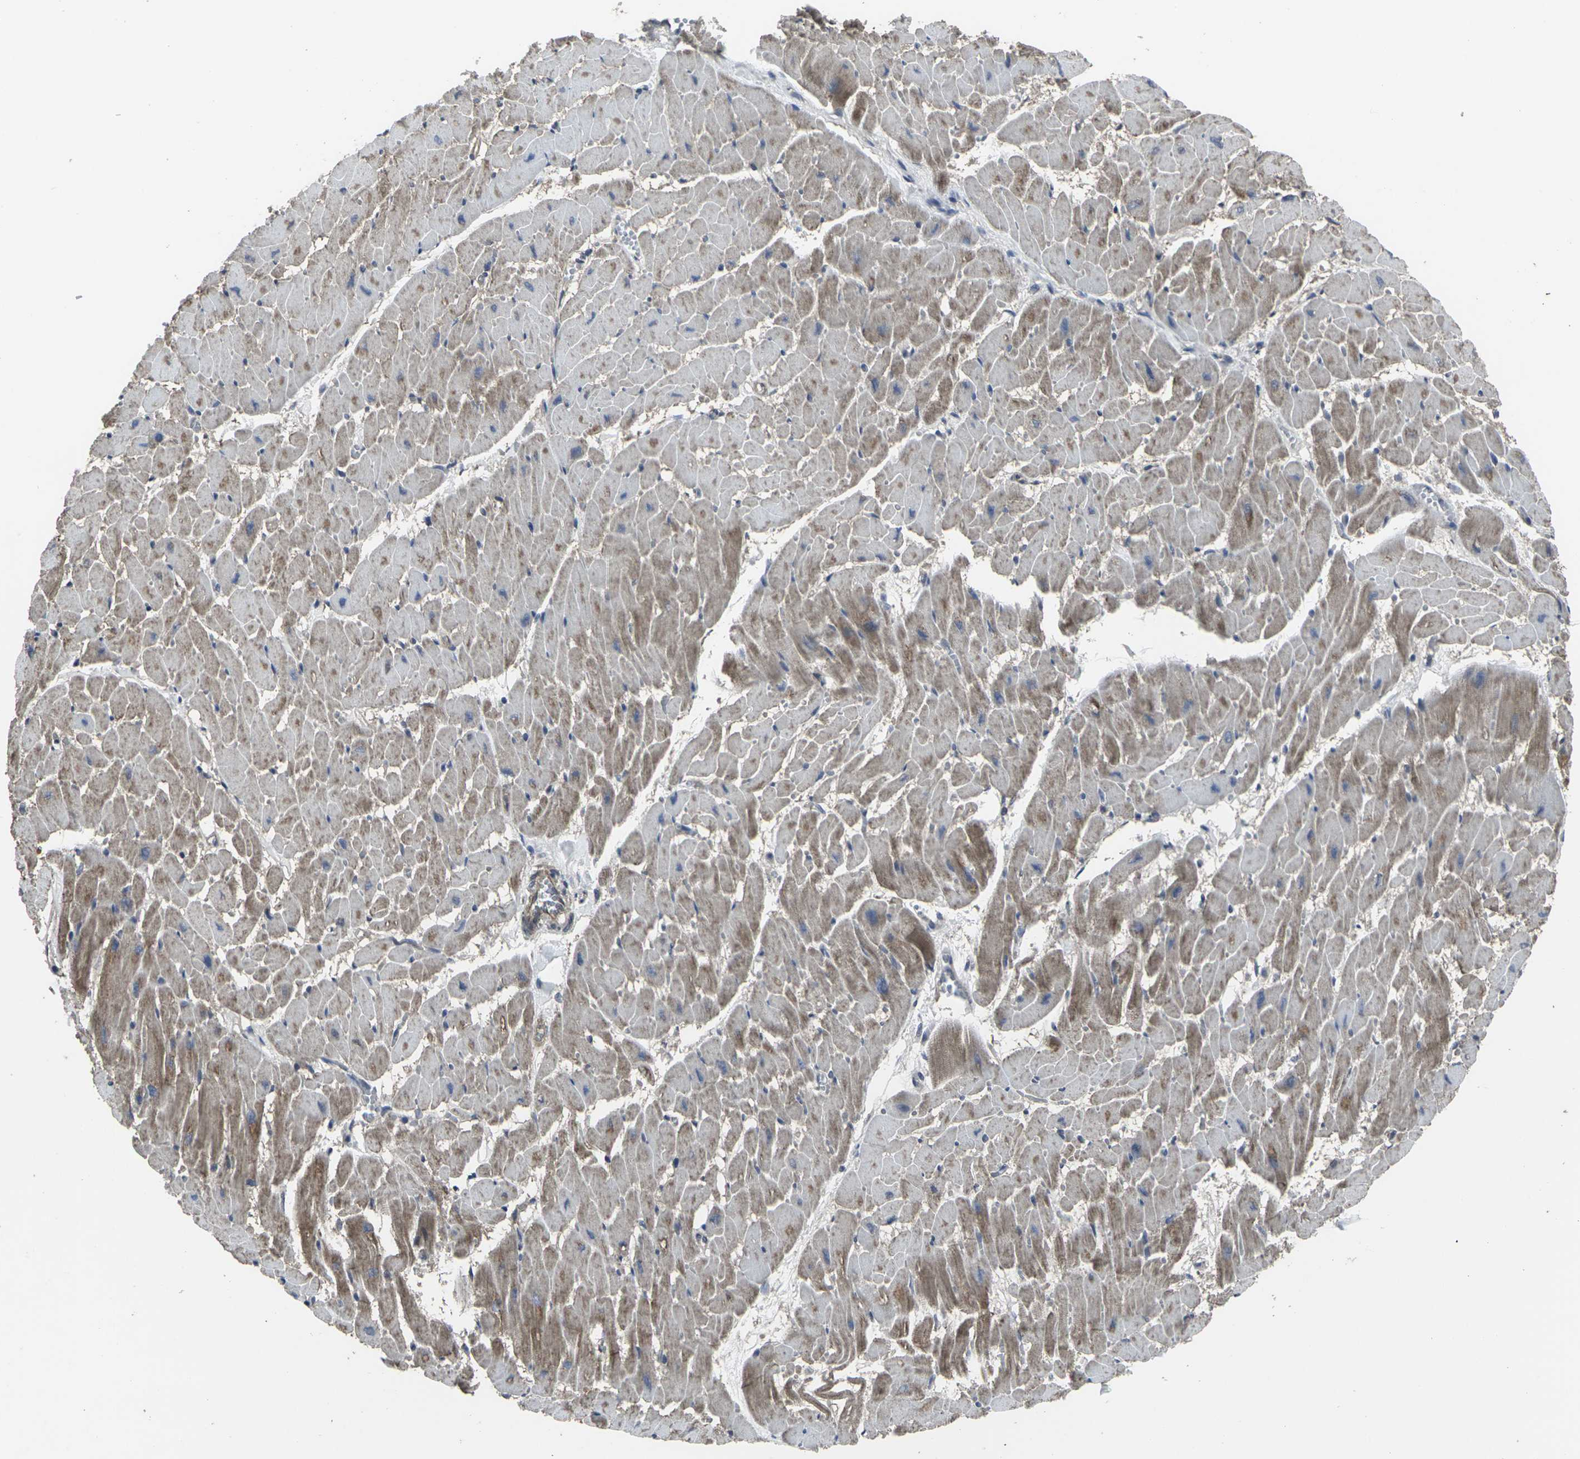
{"staining": {"intensity": "moderate", "quantity": ">75%", "location": "cytoplasmic/membranous"}, "tissue": "heart muscle", "cell_type": "Cardiomyocytes", "image_type": "normal", "snomed": [{"axis": "morphology", "description": "Normal tissue, NOS"}, {"axis": "topography", "description": "Heart"}], "caption": "This image exhibits normal heart muscle stained with immunohistochemistry to label a protein in brown. The cytoplasmic/membranous of cardiomyocytes show moderate positivity for the protein. Nuclei are counter-stained blue.", "gene": "MAPKAPK2", "patient": {"sex": "female", "age": 19}}